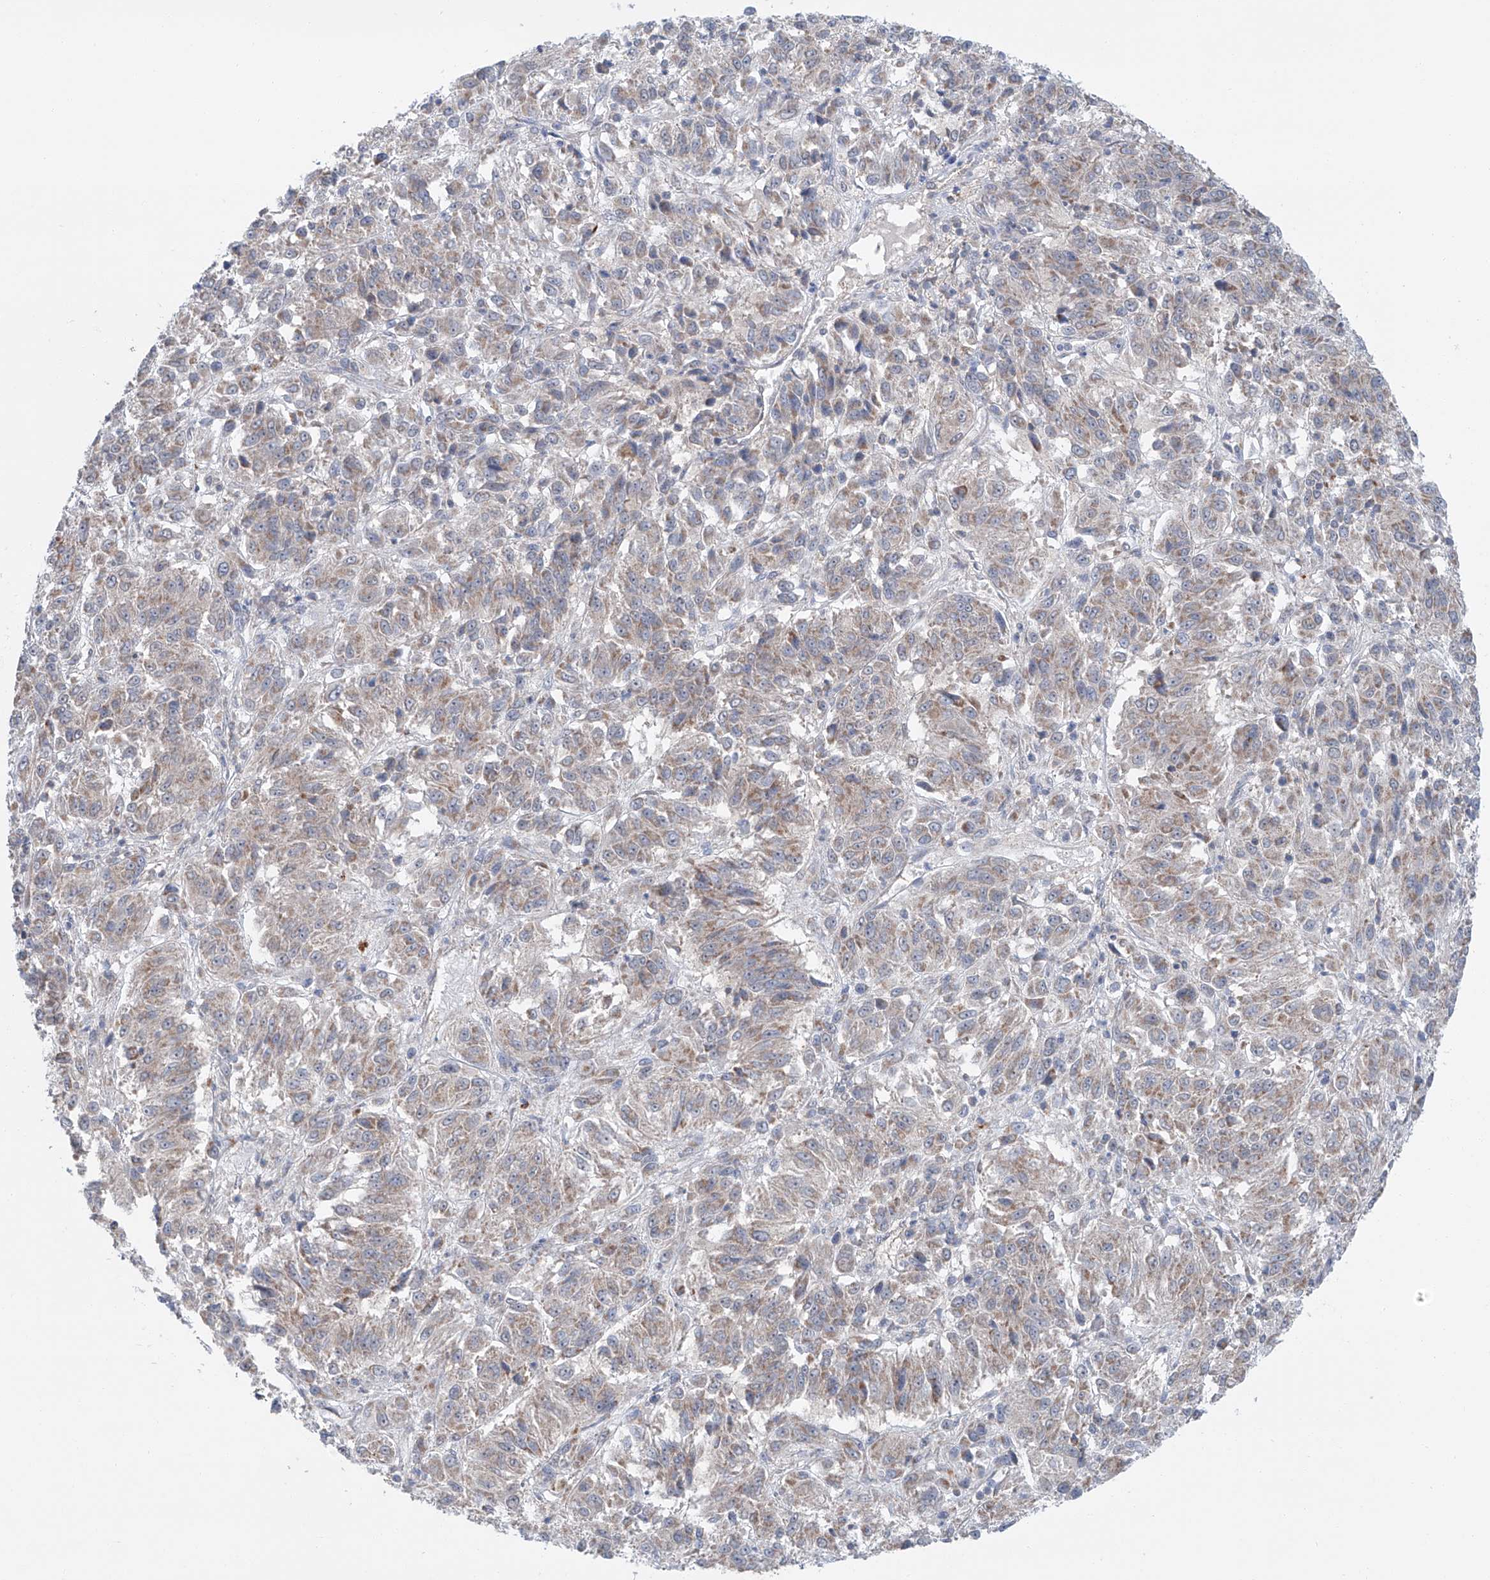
{"staining": {"intensity": "weak", "quantity": "25%-75%", "location": "cytoplasmic/membranous"}, "tissue": "melanoma", "cell_type": "Tumor cells", "image_type": "cancer", "snomed": [{"axis": "morphology", "description": "Malignant melanoma, Metastatic site"}, {"axis": "topography", "description": "Lung"}], "caption": "IHC histopathology image of human malignant melanoma (metastatic site) stained for a protein (brown), which displays low levels of weak cytoplasmic/membranous expression in about 25%-75% of tumor cells.", "gene": "SIX4", "patient": {"sex": "male", "age": 64}}